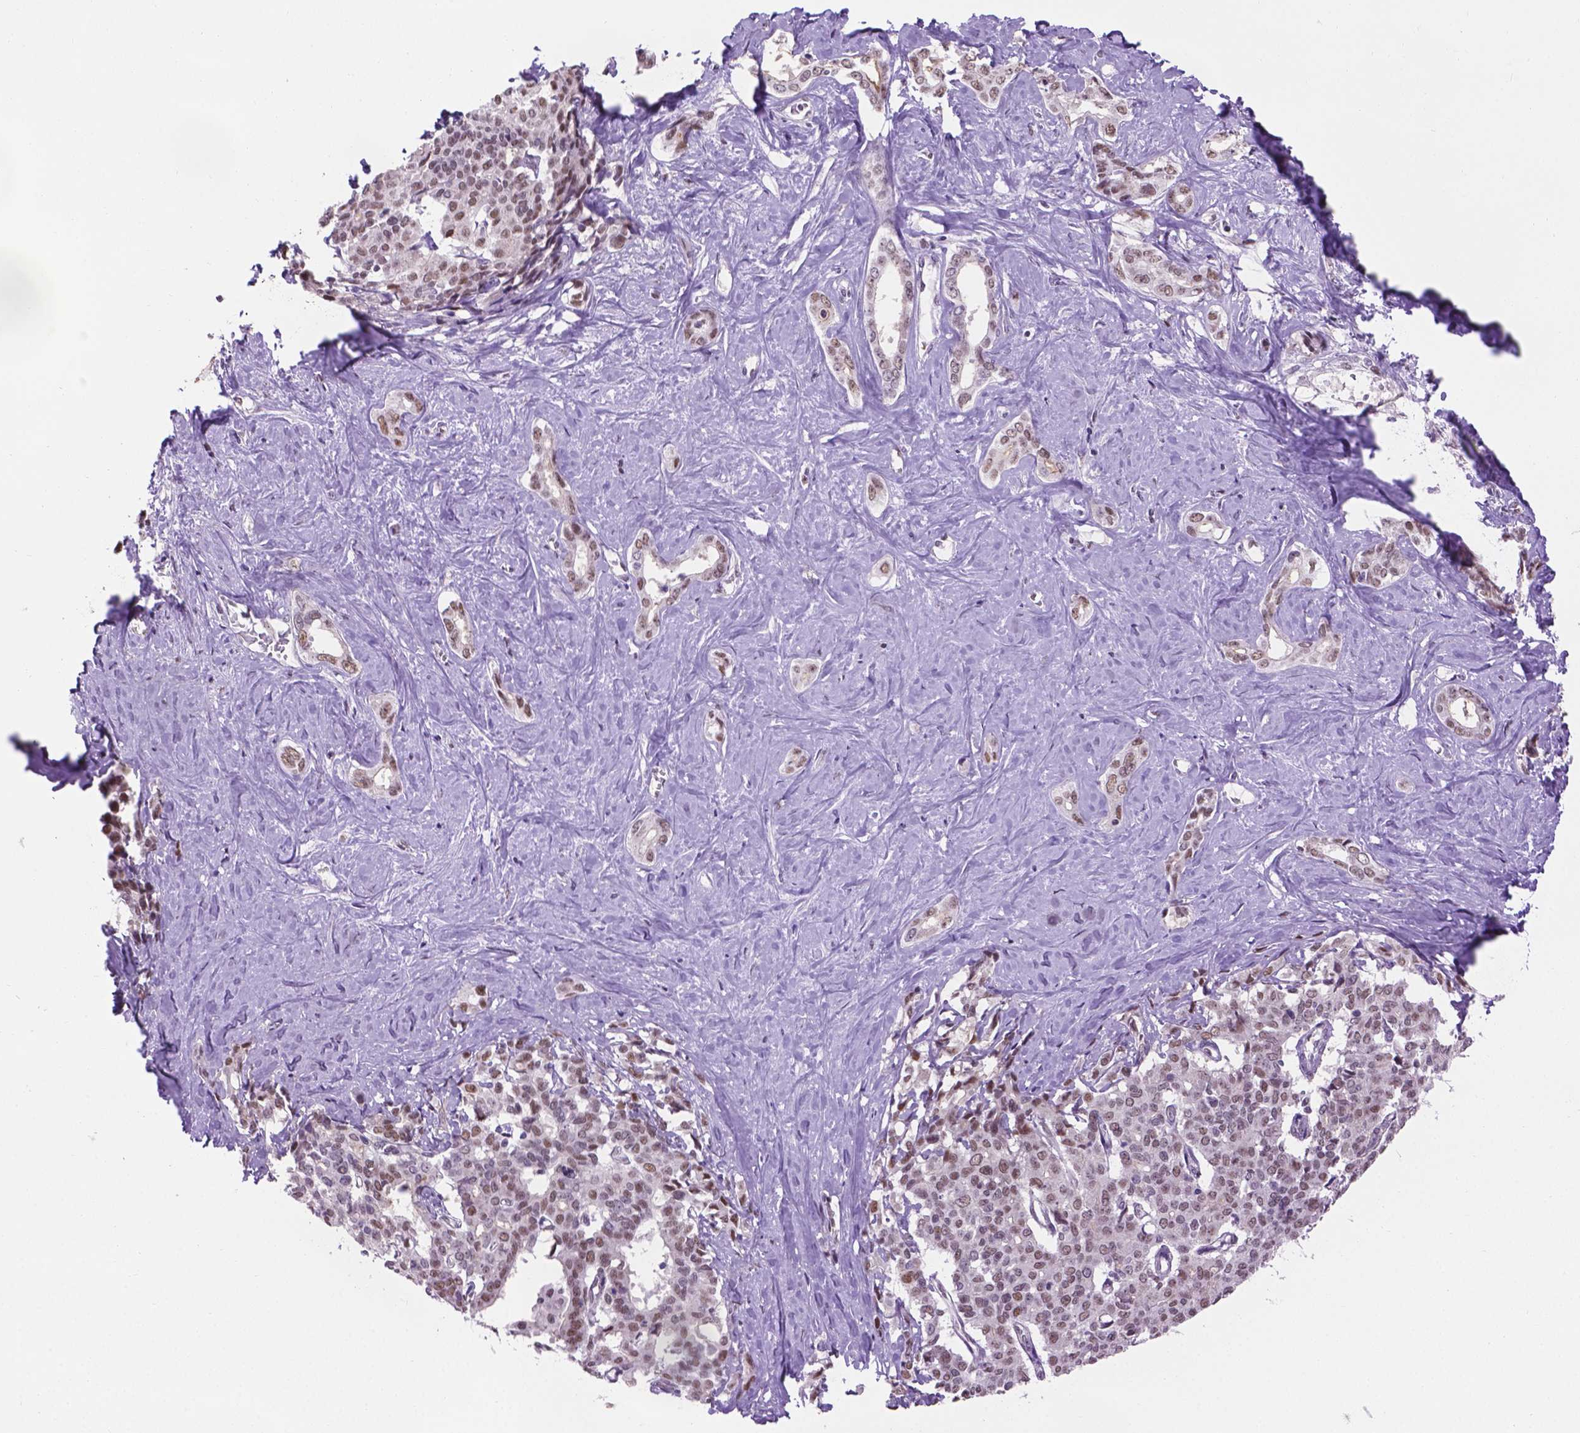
{"staining": {"intensity": "moderate", "quantity": "25%-75%", "location": "nuclear"}, "tissue": "liver cancer", "cell_type": "Tumor cells", "image_type": "cancer", "snomed": [{"axis": "morphology", "description": "Cholangiocarcinoma"}, {"axis": "topography", "description": "Liver"}], "caption": "Immunohistochemical staining of liver cholangiocarcinoma reveals medium levels of moderate nuclear positivity in approximately 25%-75% of tumor cells. The staining was performed using DAB, with brown indicating positive protein expression. Nuclei are stained blue with hematoxylin.", "gene": "ABI2", "patient": {"sex": "female", "age": 47}}